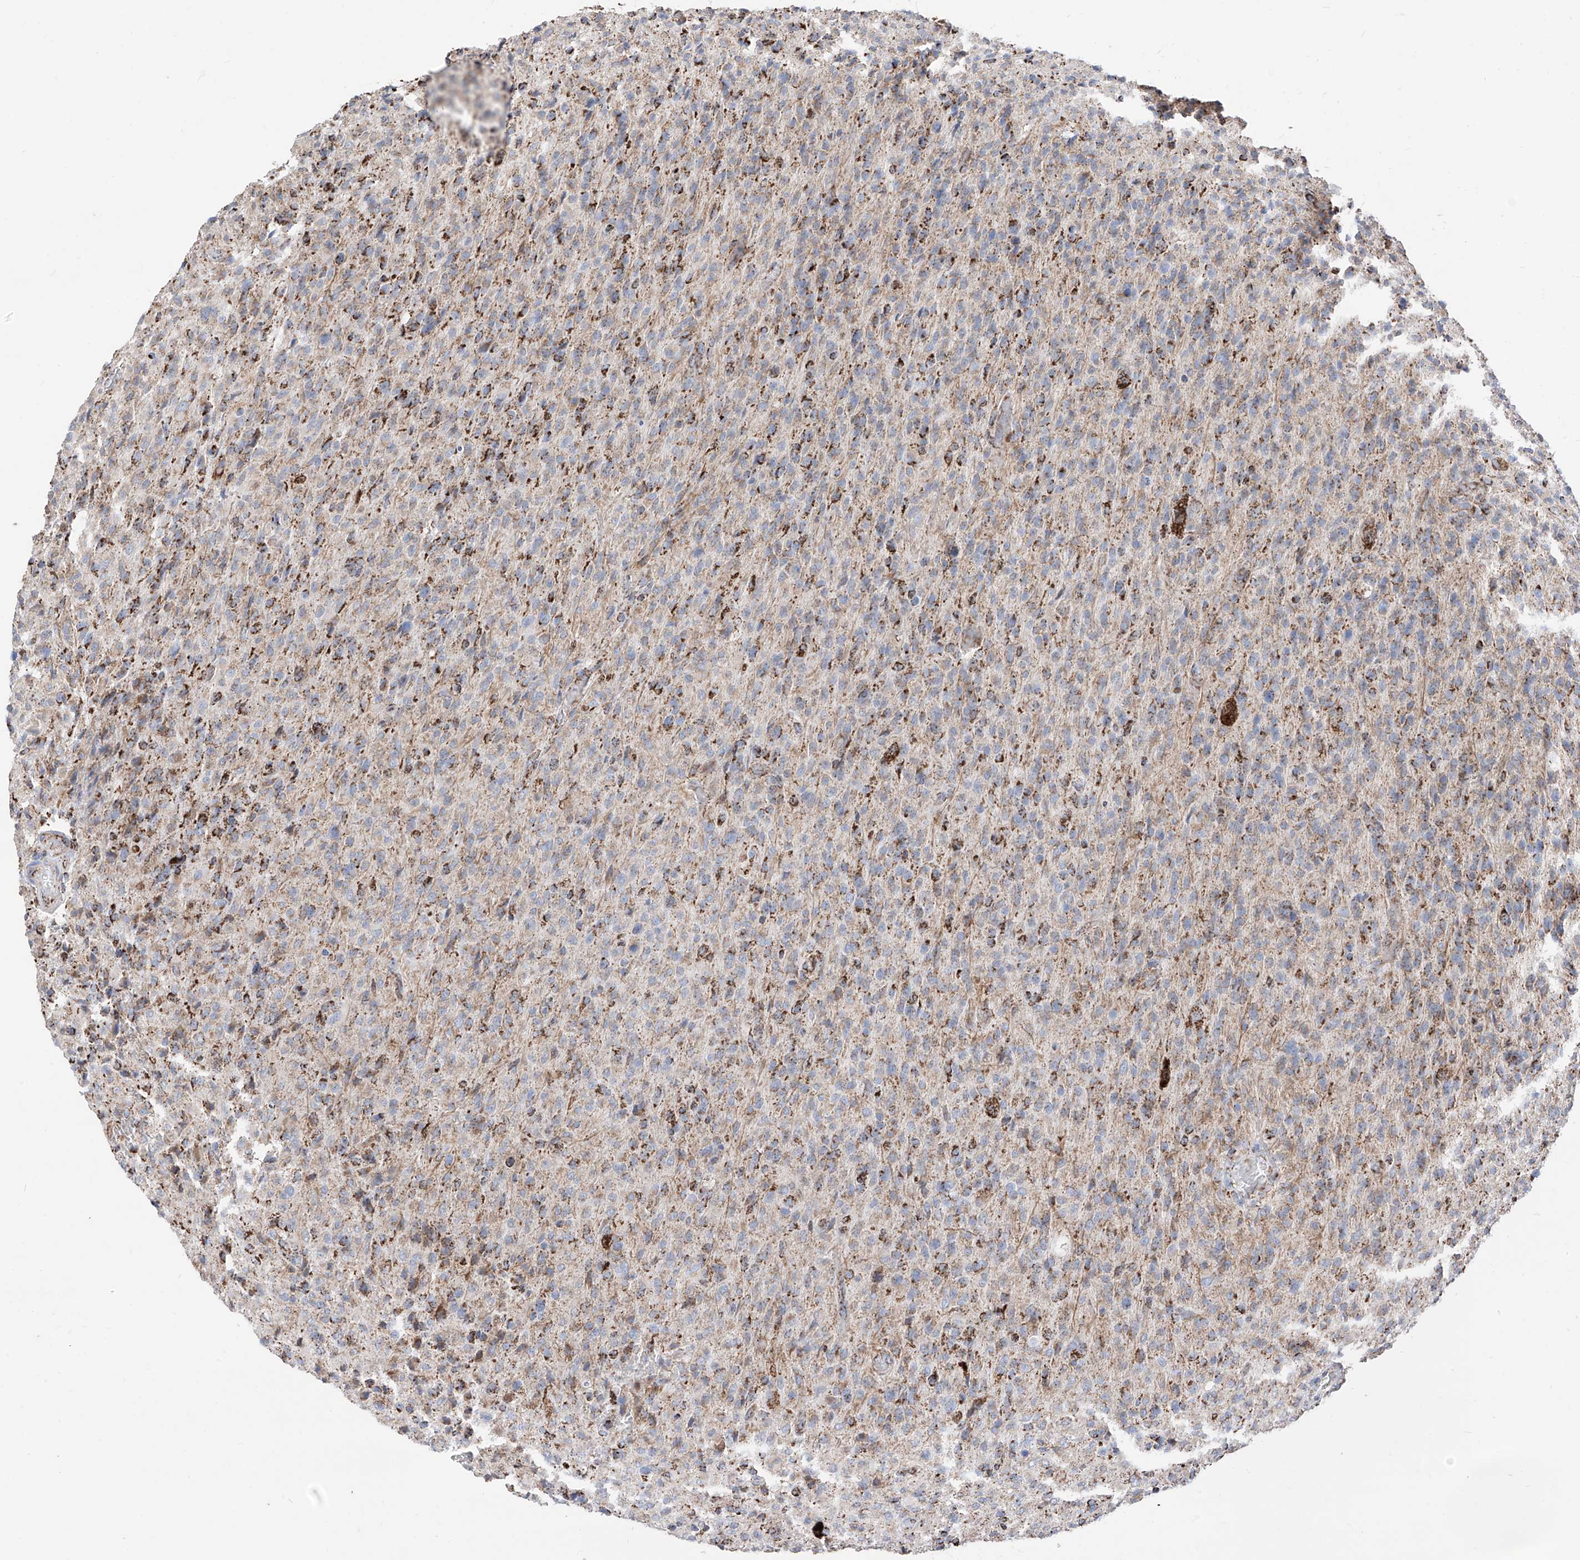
{"staining": {"intensity": "strong", "quantity": "25%-75%", "location": "cytoplasmic/membranous"}, "tissue": "glioma", "cell_type": "Tumor cells", "image_type": "cancer", "snomed": [{"axis": "morphology", "description": "Glioma, malignant, High grade"}, {"axis": "topography", "description": "Brain"}], "caption": "Brown immunohistochemical staining in human glioma reveals strong cytoplasmic/membranous staining in about 25%-75% of tumor cells.", "gene": "COX5B", "patient": {"sex": "female", "age": 57}}